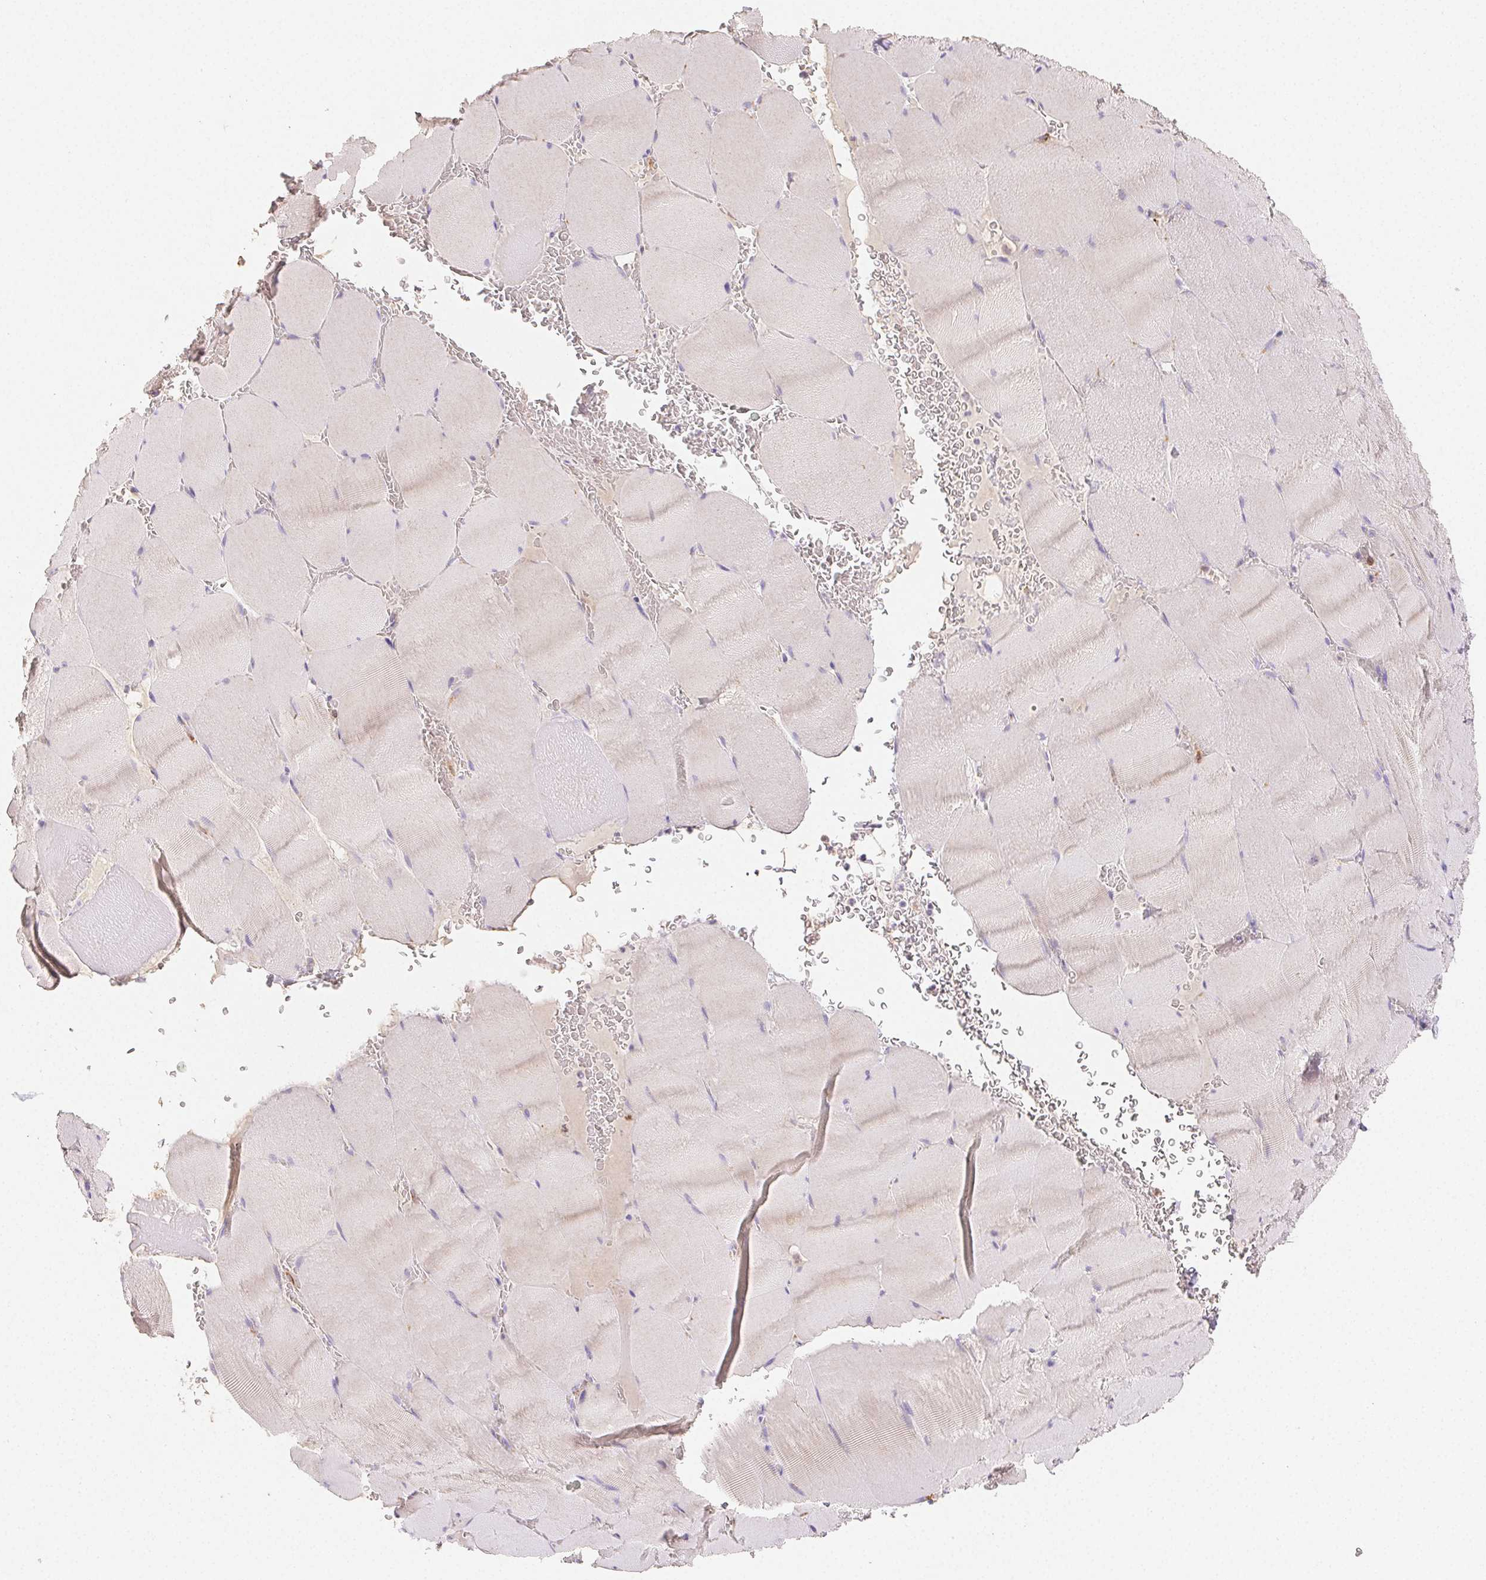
{"staining": {"intensity": "negative", "quantity": "none", "location": "none"}, "tissue": "skeletal muscle", "cell_type": "Myocytes", "image_type": "normal", "snomed": [{"axis": "morphology", "description": "Normal tissue, NOS"}, {"axis": "topography", "description": "Skeletal muscle"}, {"axis": "topography", "description": "Head-Neck"}], "caption": "A micrograph of skeletal muscle stained for a protein displays no brown staining in myocytes. (Stains: DAB immunohistochemistry (IHC) with hematoxylin counter stain, Microscopy: brightfield microscopy at high magnification).", "gene": "ACVR1B", "patient": {"sex": "male", "age": 66}}